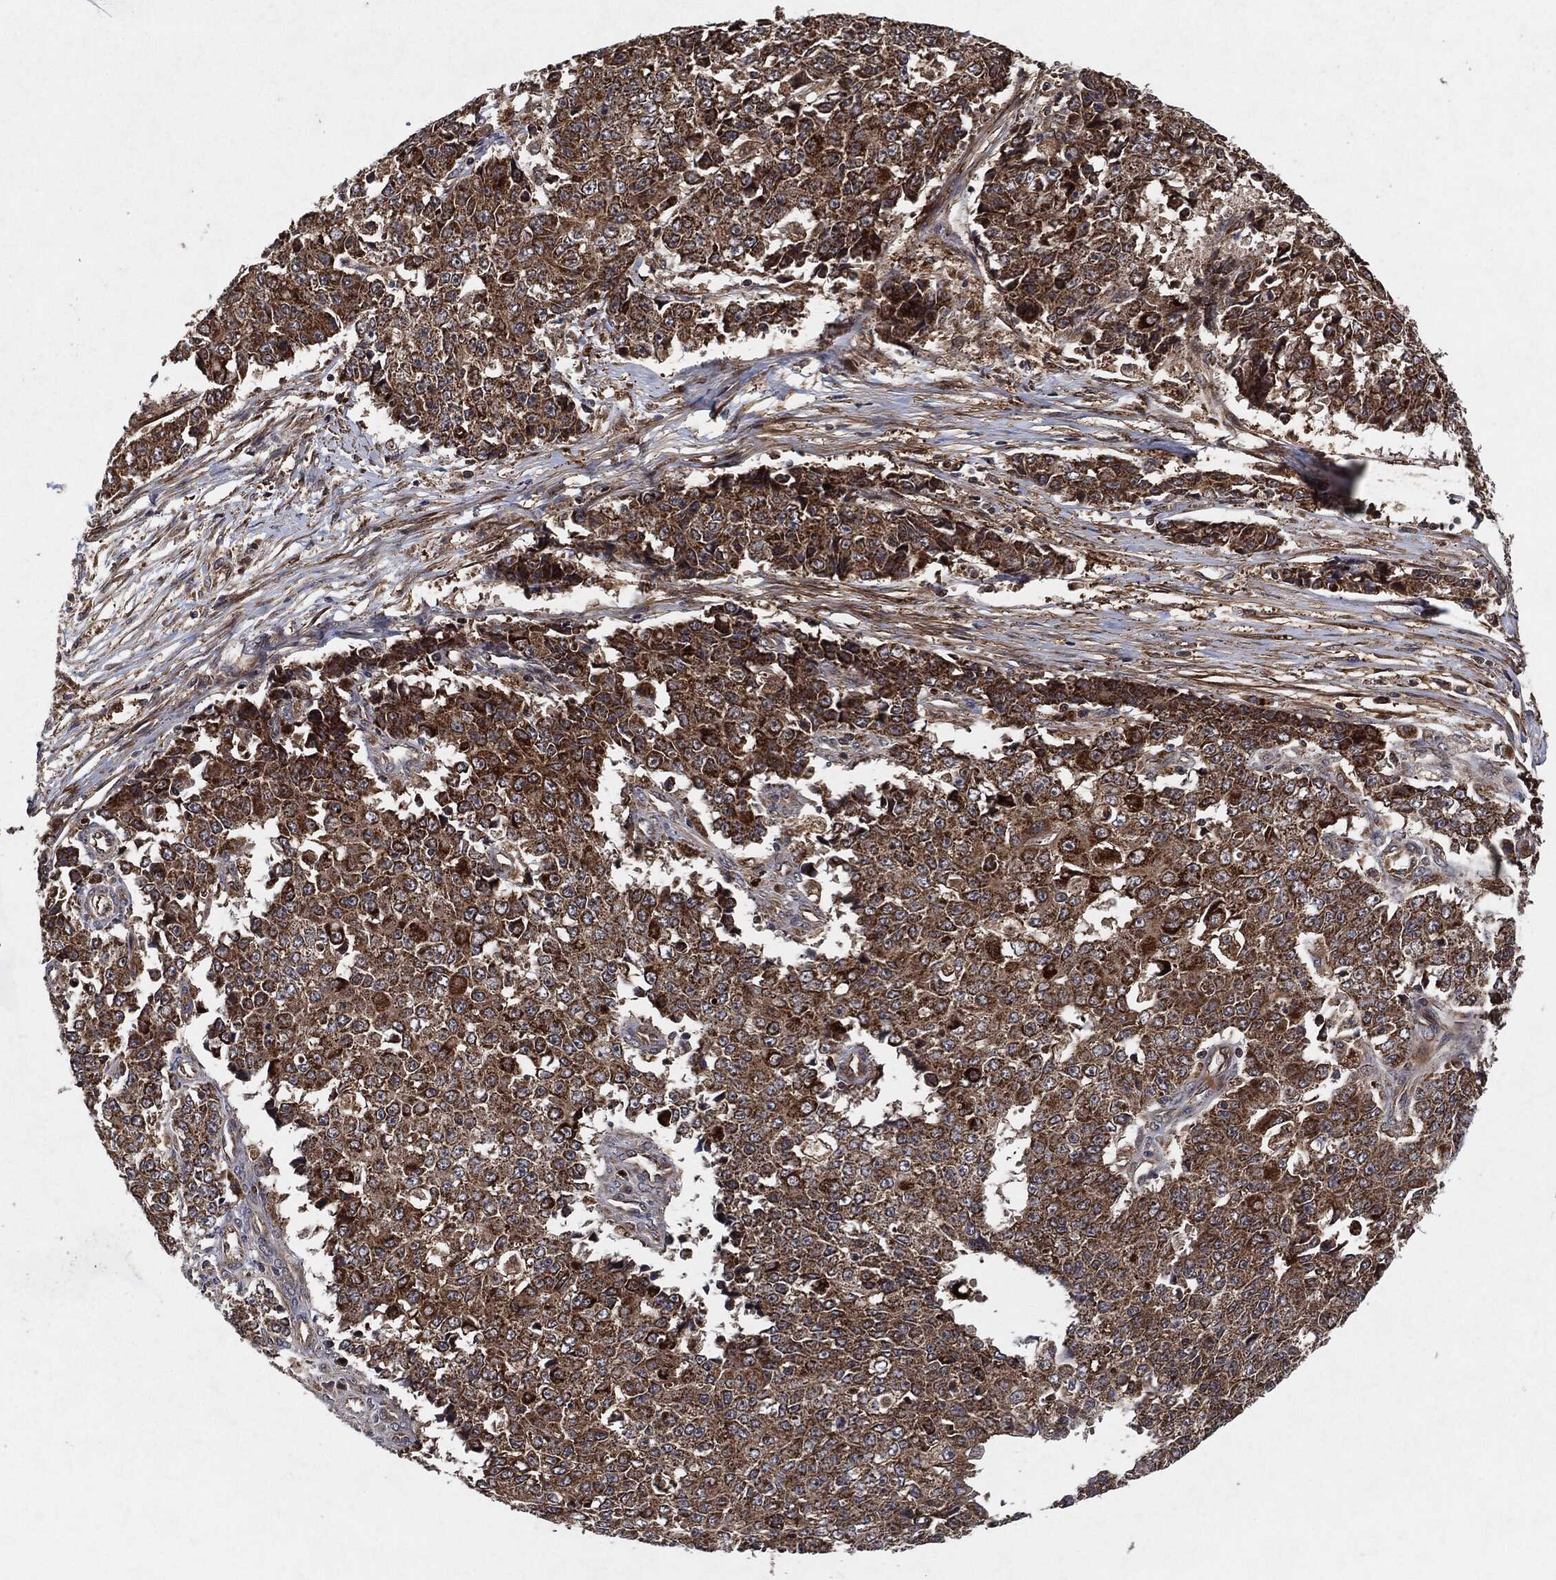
{"staining": {"intensity": "moderate", "quantity": ">75%", "location": "cytoplasmic/membranous"}, "tissue": "ovarian cancer", "cell_type": "Tumor cells", "image_type": "cancer", "snomed": [{"axis": "morphology", "description": "Carcinoma, endometroid"}, {"axis": "topography", "description": "Ovary"}], "caption": "Ovarian endometroid carcinoma stained with DAB (3,3'-diaminobenzidine) IHC shows medium levels of moderate cytoplasmic/membranous positivity in approximately >75% of tumor cells.", "gene": "BCAR1", "patient": {"sex": "female", "age": 42}}